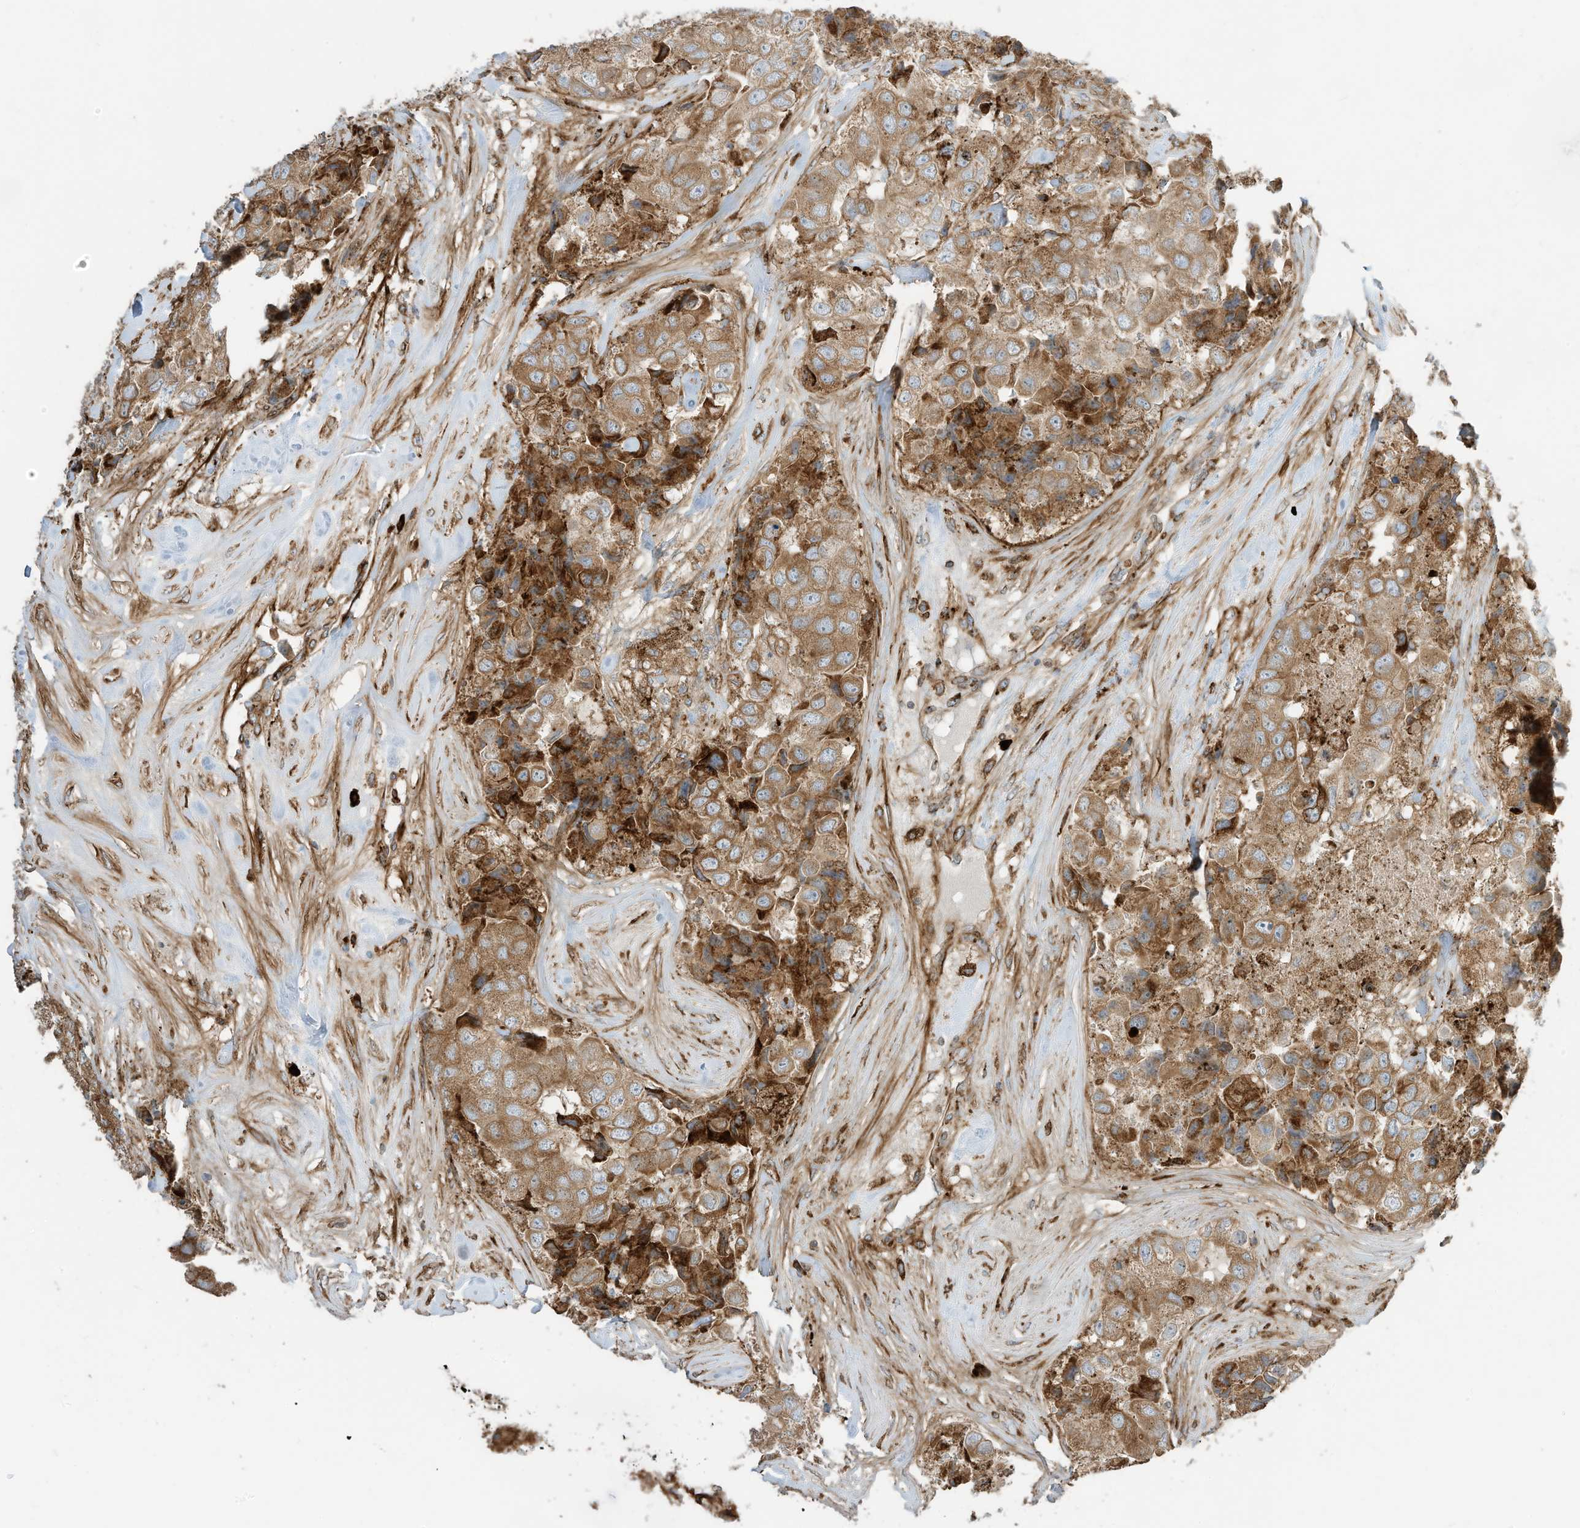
{"staining": {"intensity": "moderate", "quantity": ">75%", "location": "cytoplasmic/membranous"}, "tissue": "breast cancer", "cell_type": "Tumor cells", "image_type": "cancer", "snomed": [{"axis": "morphology", "description": "Duct carcinoma"}, {"axis": "topography", "description": "Breast"}], "caption": "The histopathology image shows staining of intraductal carcinoma (breast), revealing moderate cytoplasmic/membranous protein expression (brown color) within tumor cells.", "gene": "TRNAU1AP", "patient": {"sex": "female", "age": 62}}